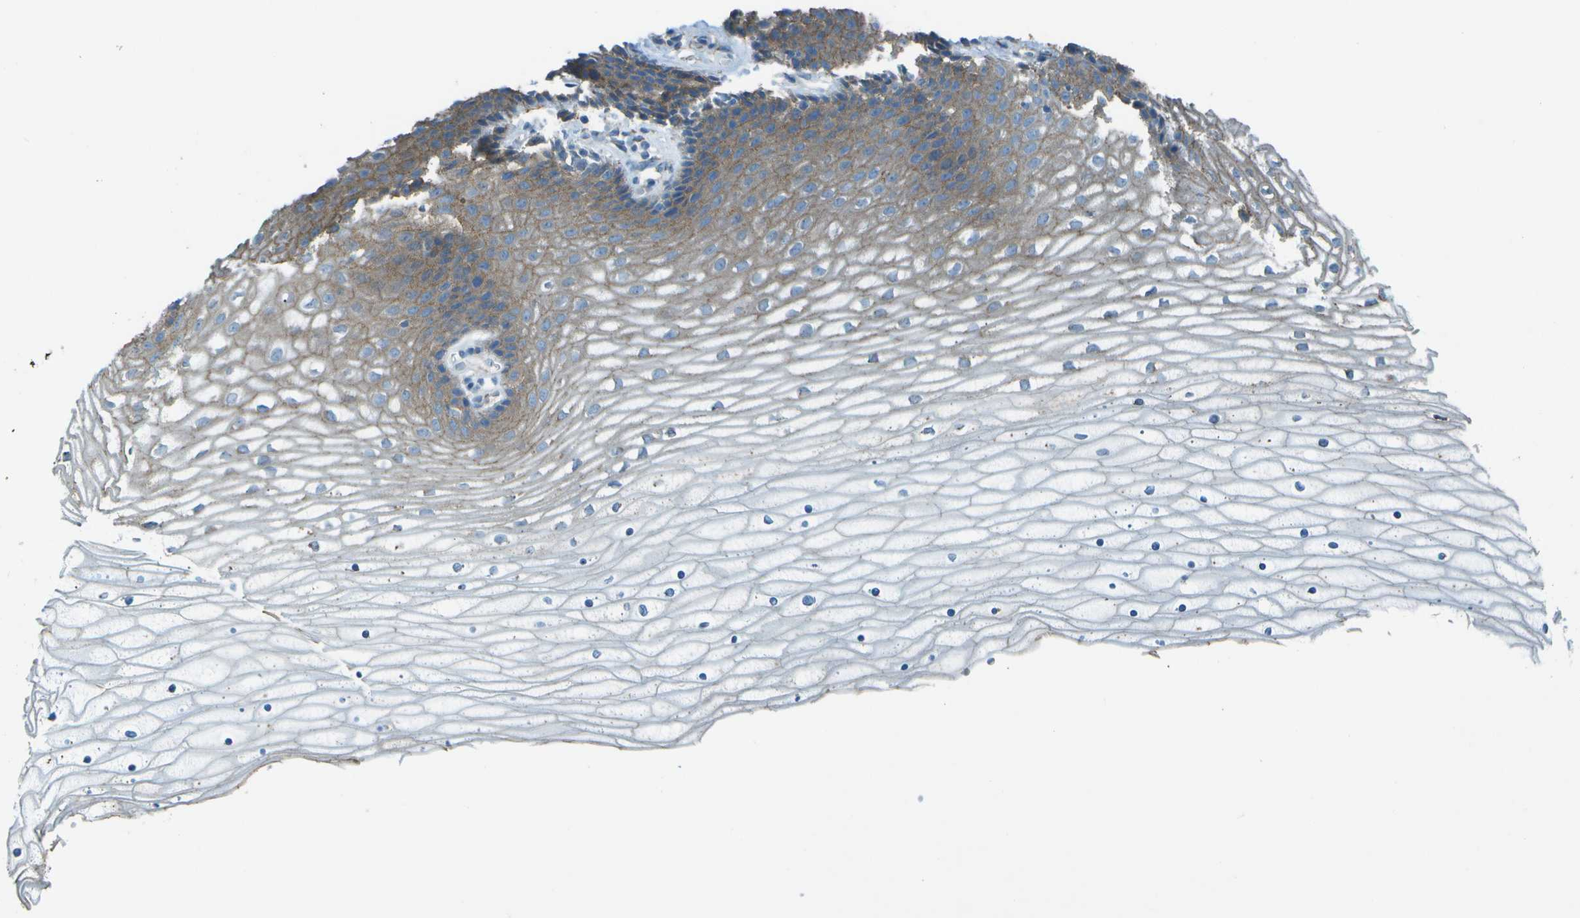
{"staining": {"intensity": "negative", "quantity": "none", "location": "none"}, "tissue": "cervix", "cell_type": "Glandular cells", "image_type": "normal", "snomed": [{"axis": "morphology", "description": "Normal tissue, NOS"}, {"axis": "topography", "description": "Cervix"}], "caption": "Glandular cells are negative for protein expression in unremarkable human cervix. Nuclei are stained in blue.", "gene": "KCTD3", "patient": {"sex": "female", "age": 39}}